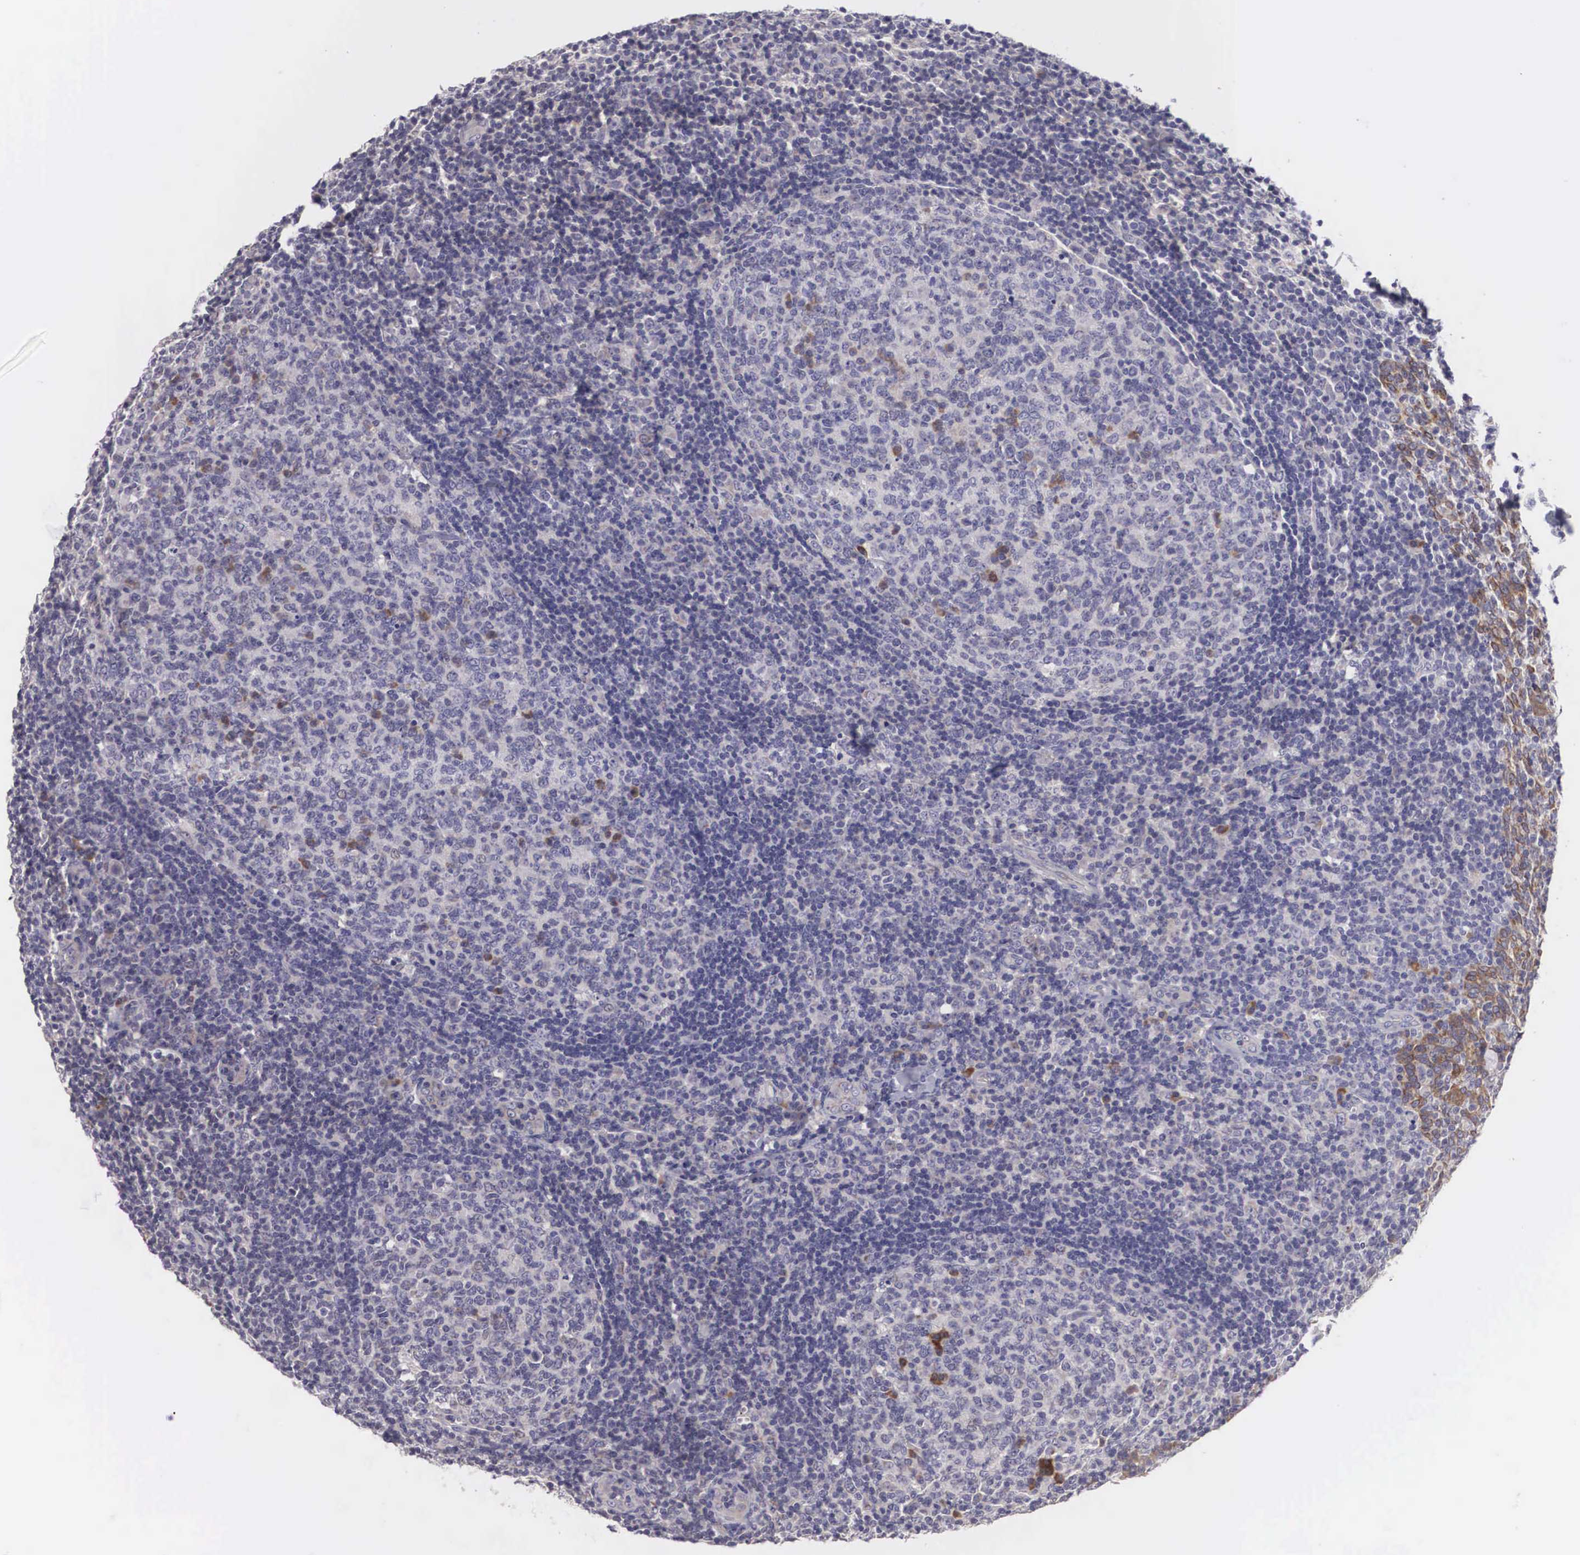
{"staining": {"intensity": "moderate", "quantity": "<25%", "location": "cytoplasmic/membranous"}, "tissue": "tonsil", "cell_type": "Germinal center cells", "image_type": "normal", "snomed": [{"axis": "morphology", "description": "Normal tissue, NOS"}, {"axis": "topography", "description": "Tonsil"}], "caption": "Immunohistochemistry (IHC) image of unremarkable tonsil stained for a protein (brown), which exhibits low levels of moderate cytoplasmic/membranous staining in approximately <25% of germinal center cells.", "gene": "NREP", "patient": {"sex": "female", "age": 3}}